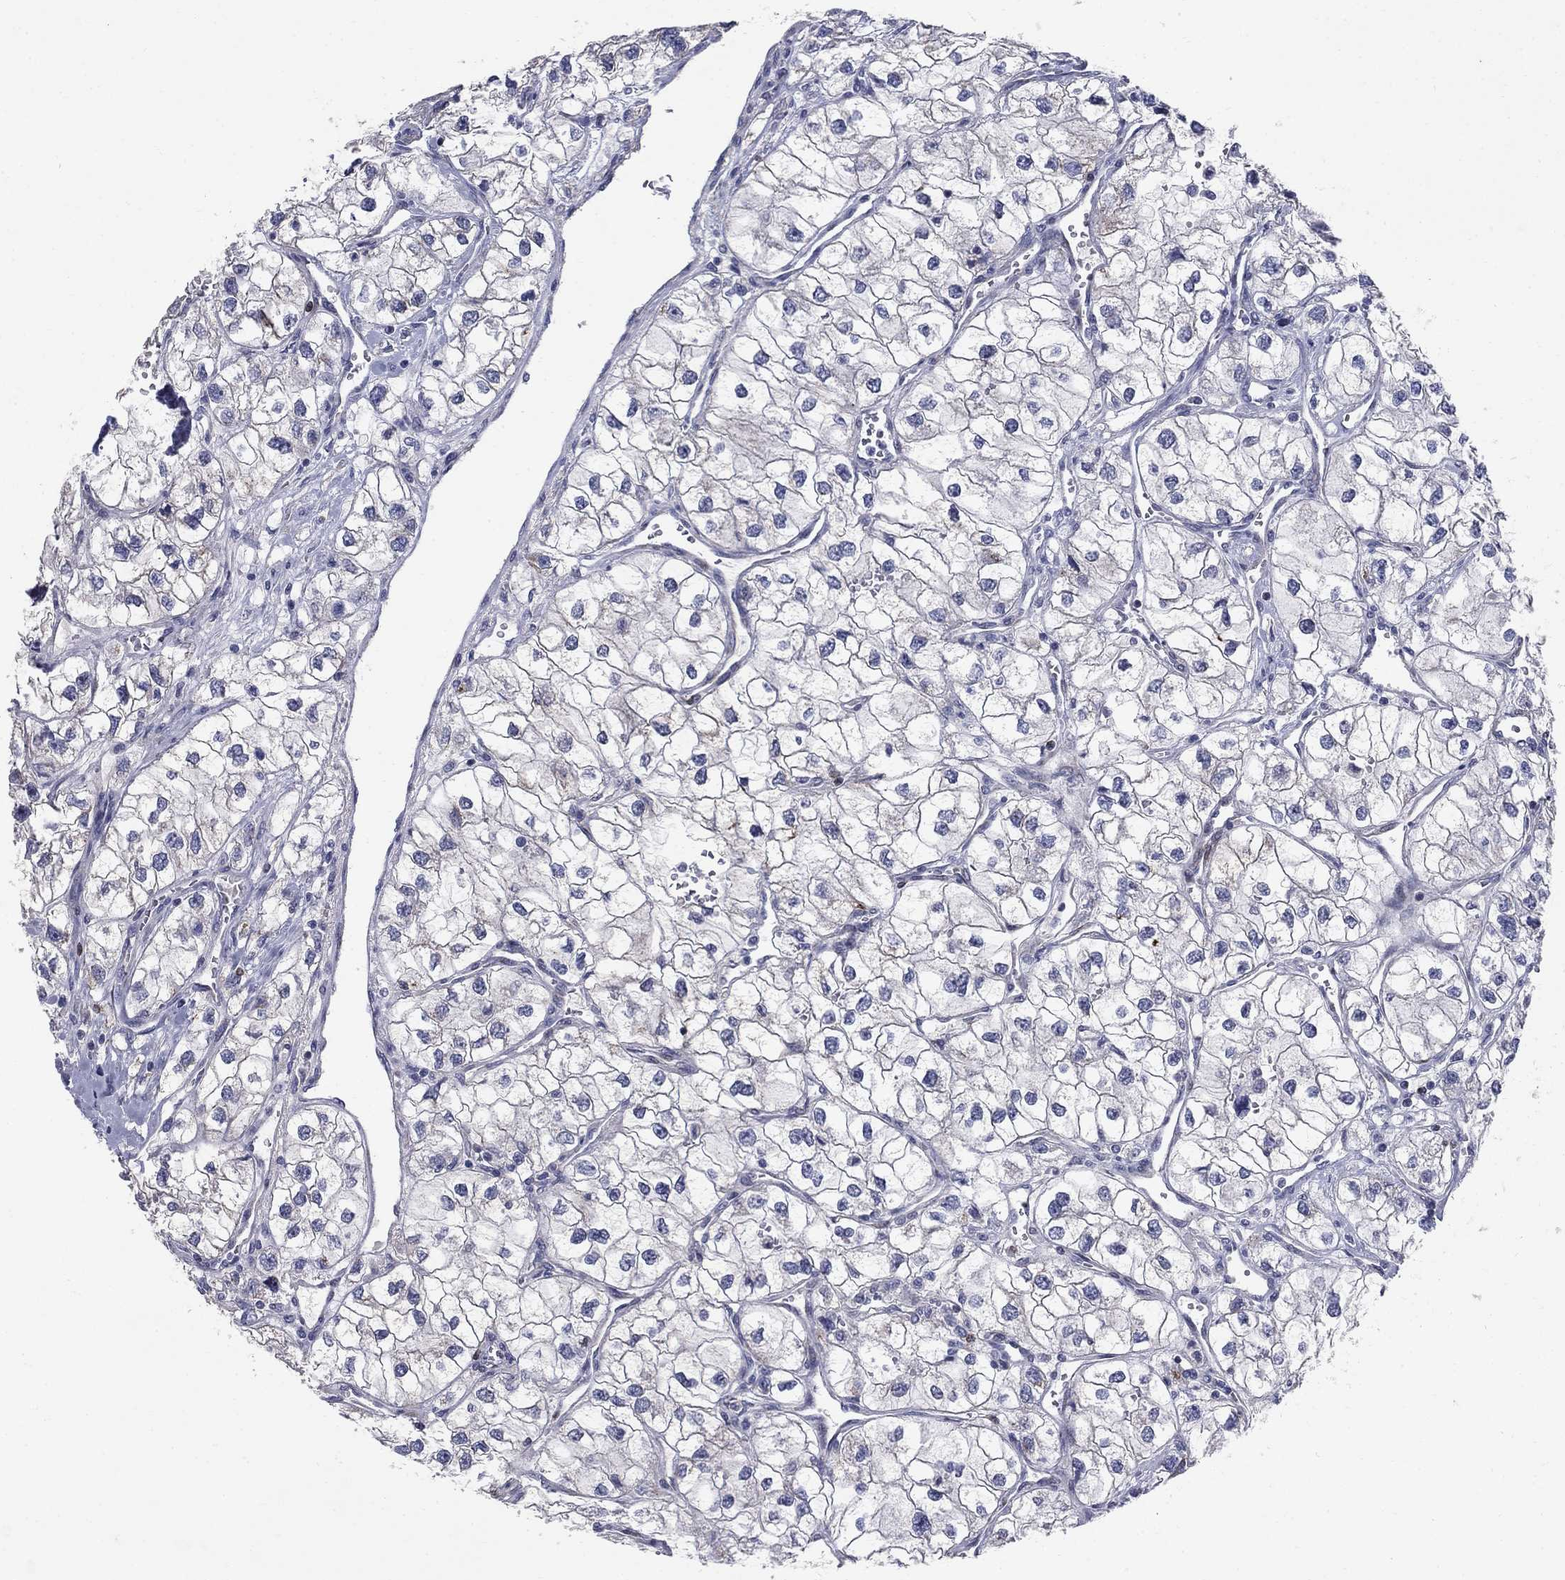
{"staining": {"intensity": "negative", "quantity": "none", "location": "none"}, "tissue": "renal cancer", "cell_type": "Tumor cells", "image_type": "cancer", "snomed": [{"axis": "morphology", "description": "Adenocarcinoma, NOS"}, {"axis": "topography", "description": "Kidney"}], "caption": "This is a micrograph of immunohistochemistry staining of renal cancer, which shows no expression in tumor cells.", "gene": "NTRK2", "patient": {"sex": "male", "age": 59}}